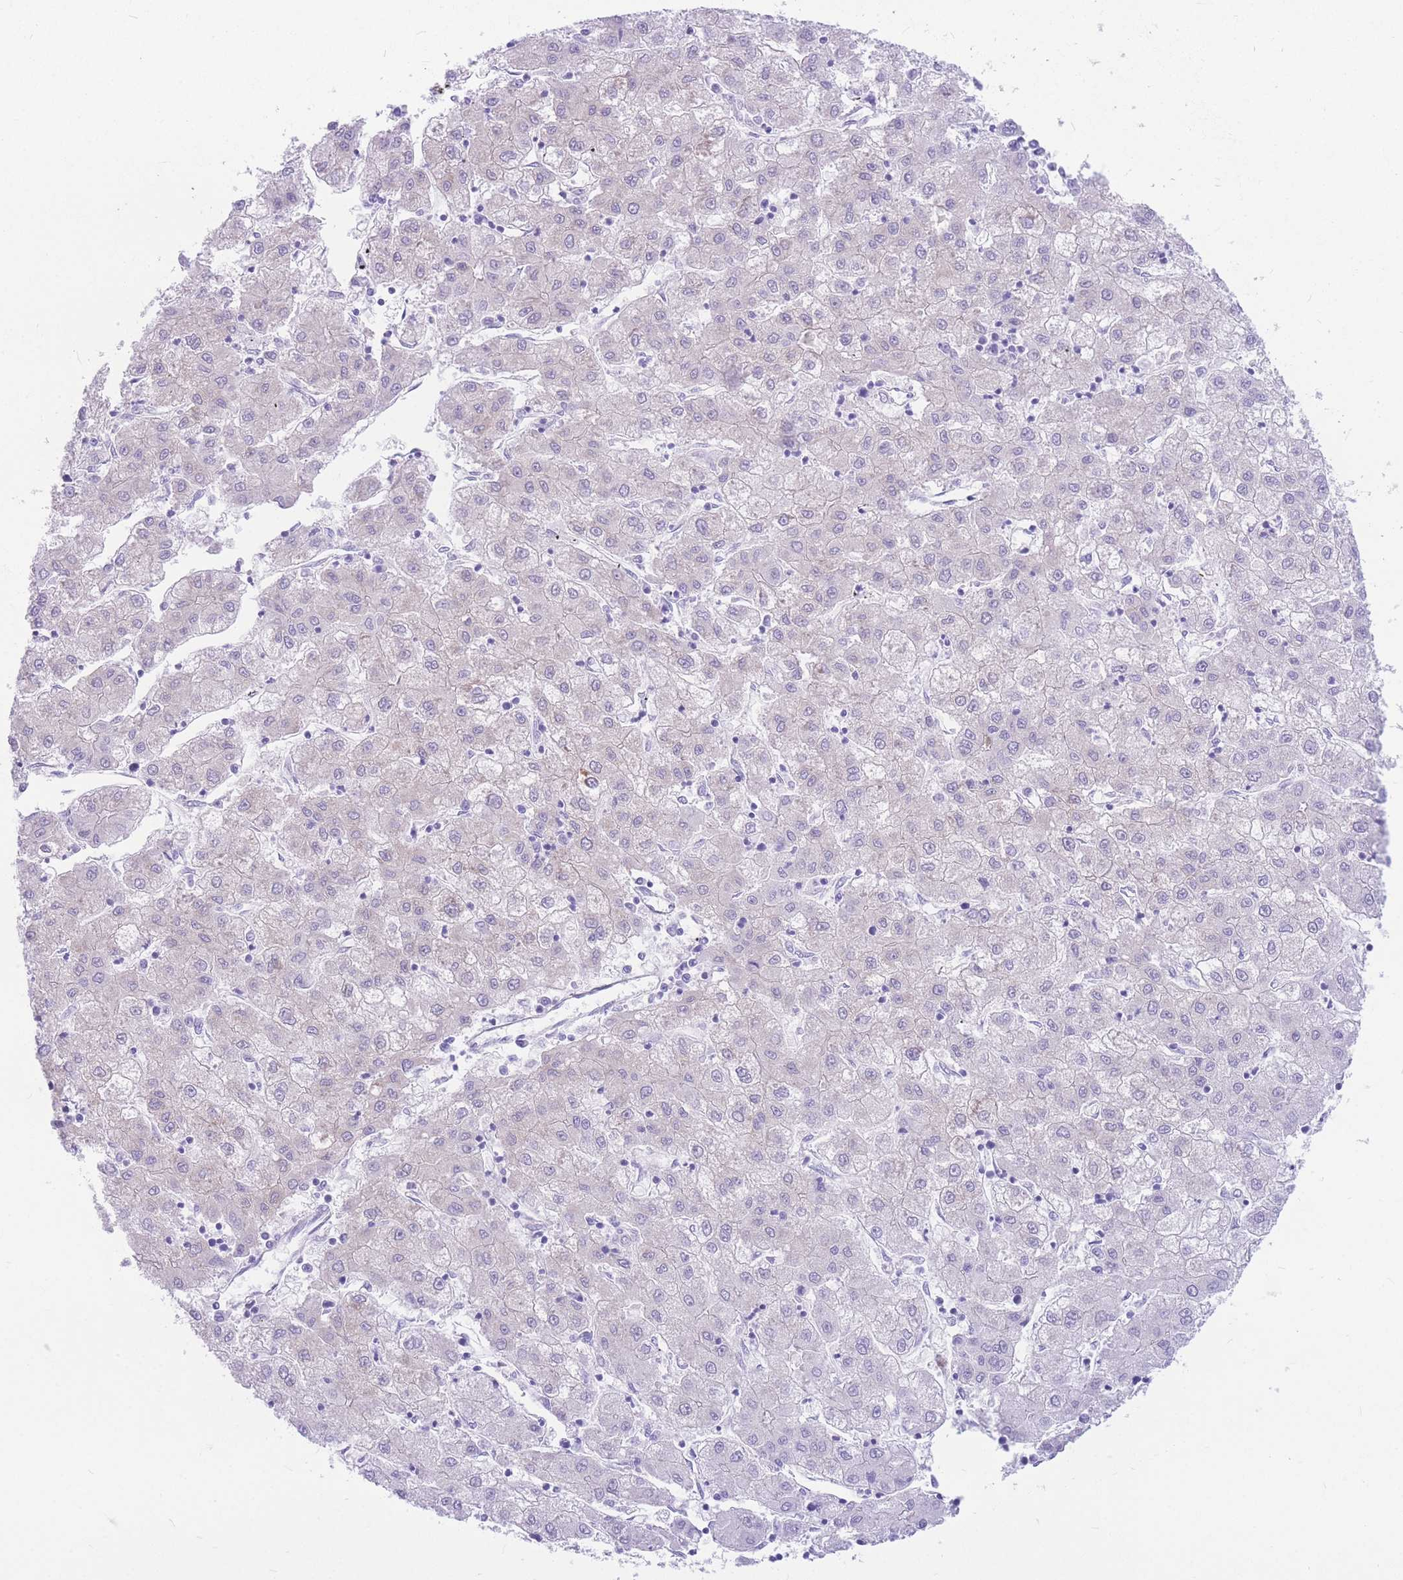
{"staining": {"intensity": "negative", "quantity": "none", "location": "none"}, "tissue": "liver cancer", "cell_type": "Tumor cells", "image_type": "cancer", "snomed": [{"axis": "morphology", "description": "Carcinoma, Hepatocellular, NOS"}, {"axis": "topography", "description": "Liver"}], "caption": "Immunohistochemistry (IHC) image of human liver cancer (hepatocellular carcinoma) stained for a protein (brown), which displays no staining in tumor cells.", "gene": "ZNF311", "patient": {"sex": "male", "age": 72}}